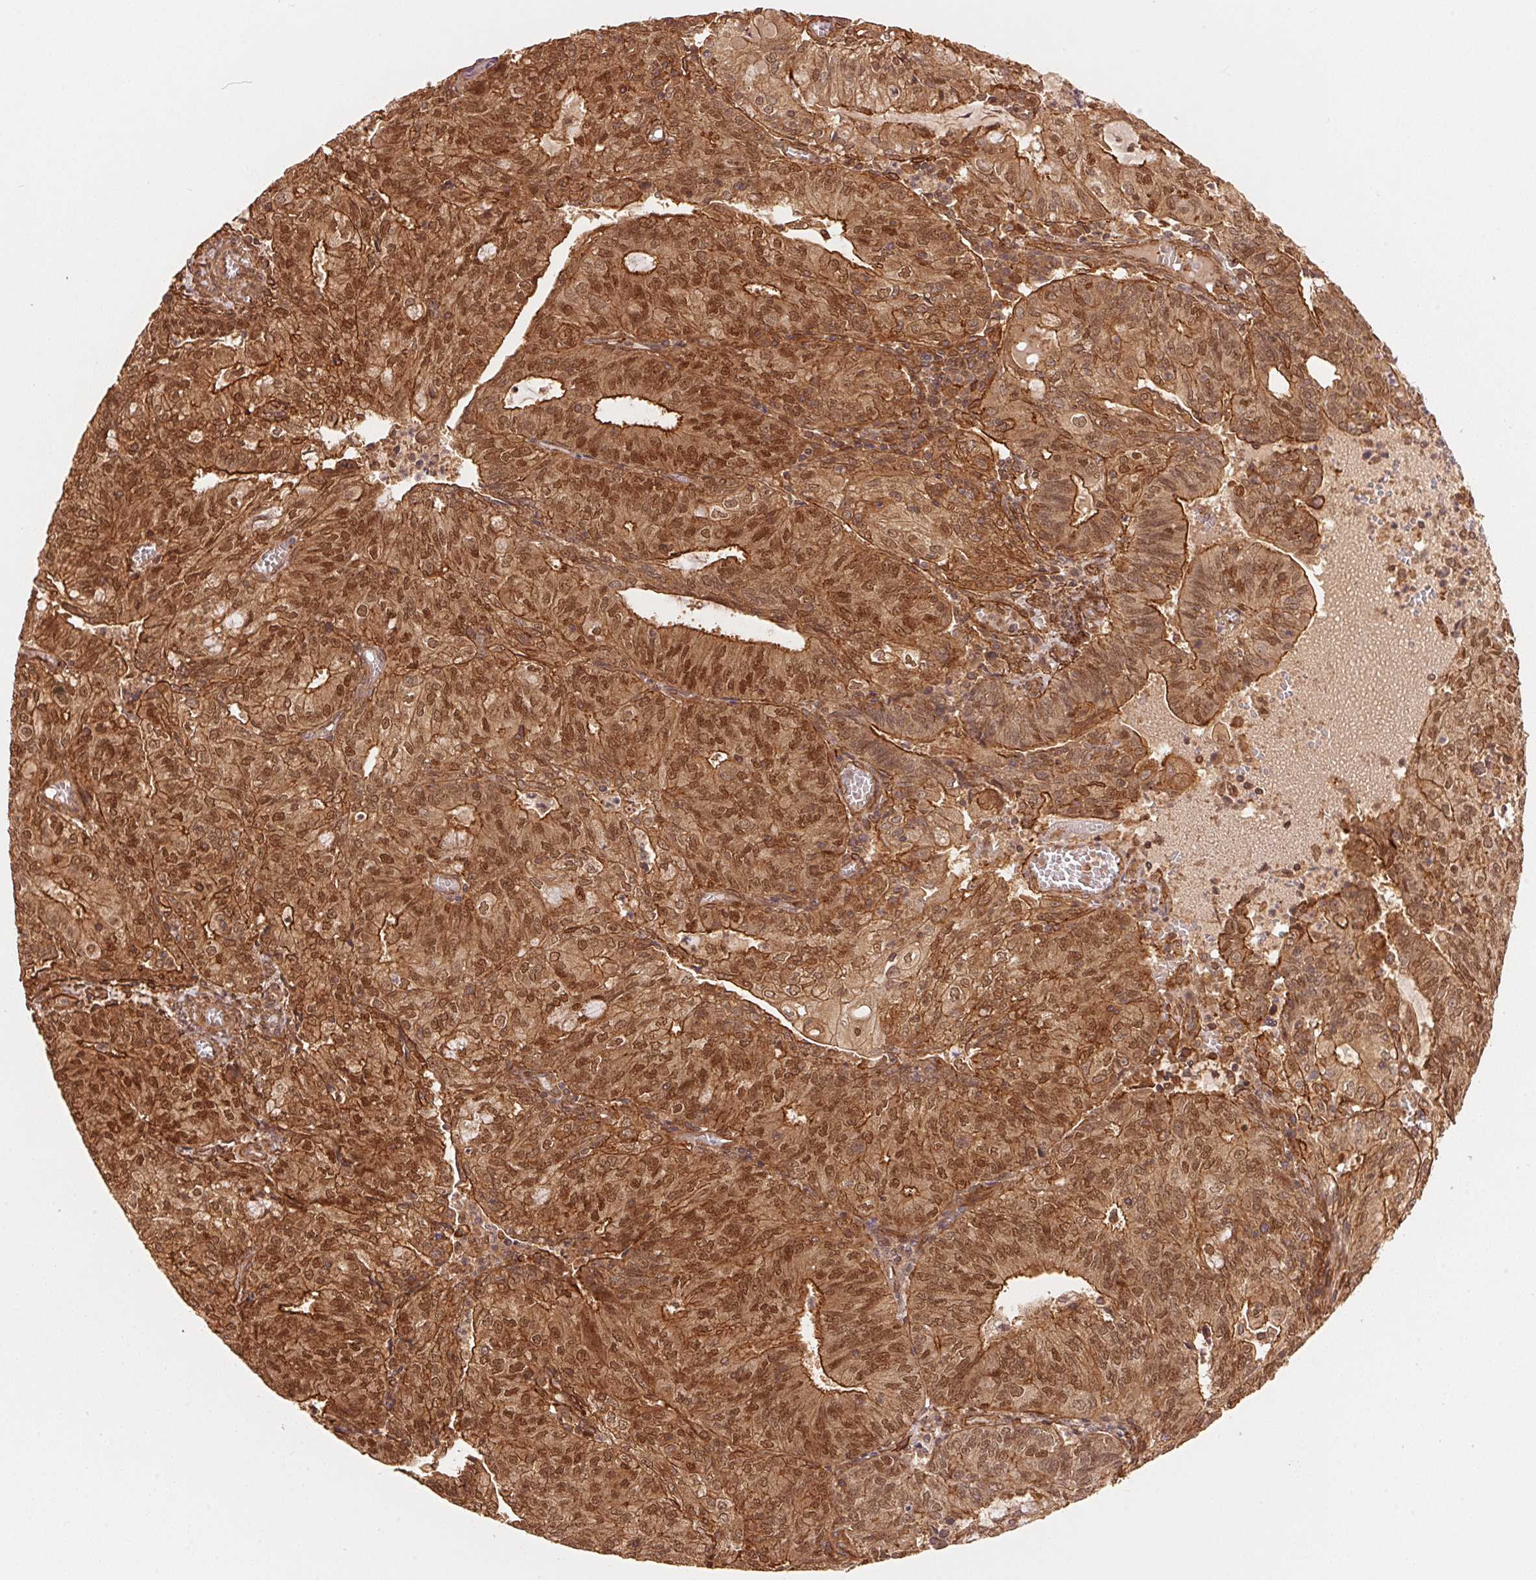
{"staining": {"intensity": "moderate", "quantity": ">75%", "location": "cytoplasmic/membranous,nuclear"}, "tissue": "endometrial cancer", "cell_type": "Tumor cells", "image_type": "cancer", "snomed": [{"axis": "morphology", "description": "Adenocarcinoma, NOS"}, {"axis": "topography", "description": "Endometrium"}], "caption": "This is a photomicrograph of immunohistochemistry staining of endometrial cancer (adenocarcinoma), which shows moderate staining in the cytoplasmic/membranous and nuclear of tumor cells.", "gene": "TNIP2", "patient": {"sex": "female", "age": 82}}